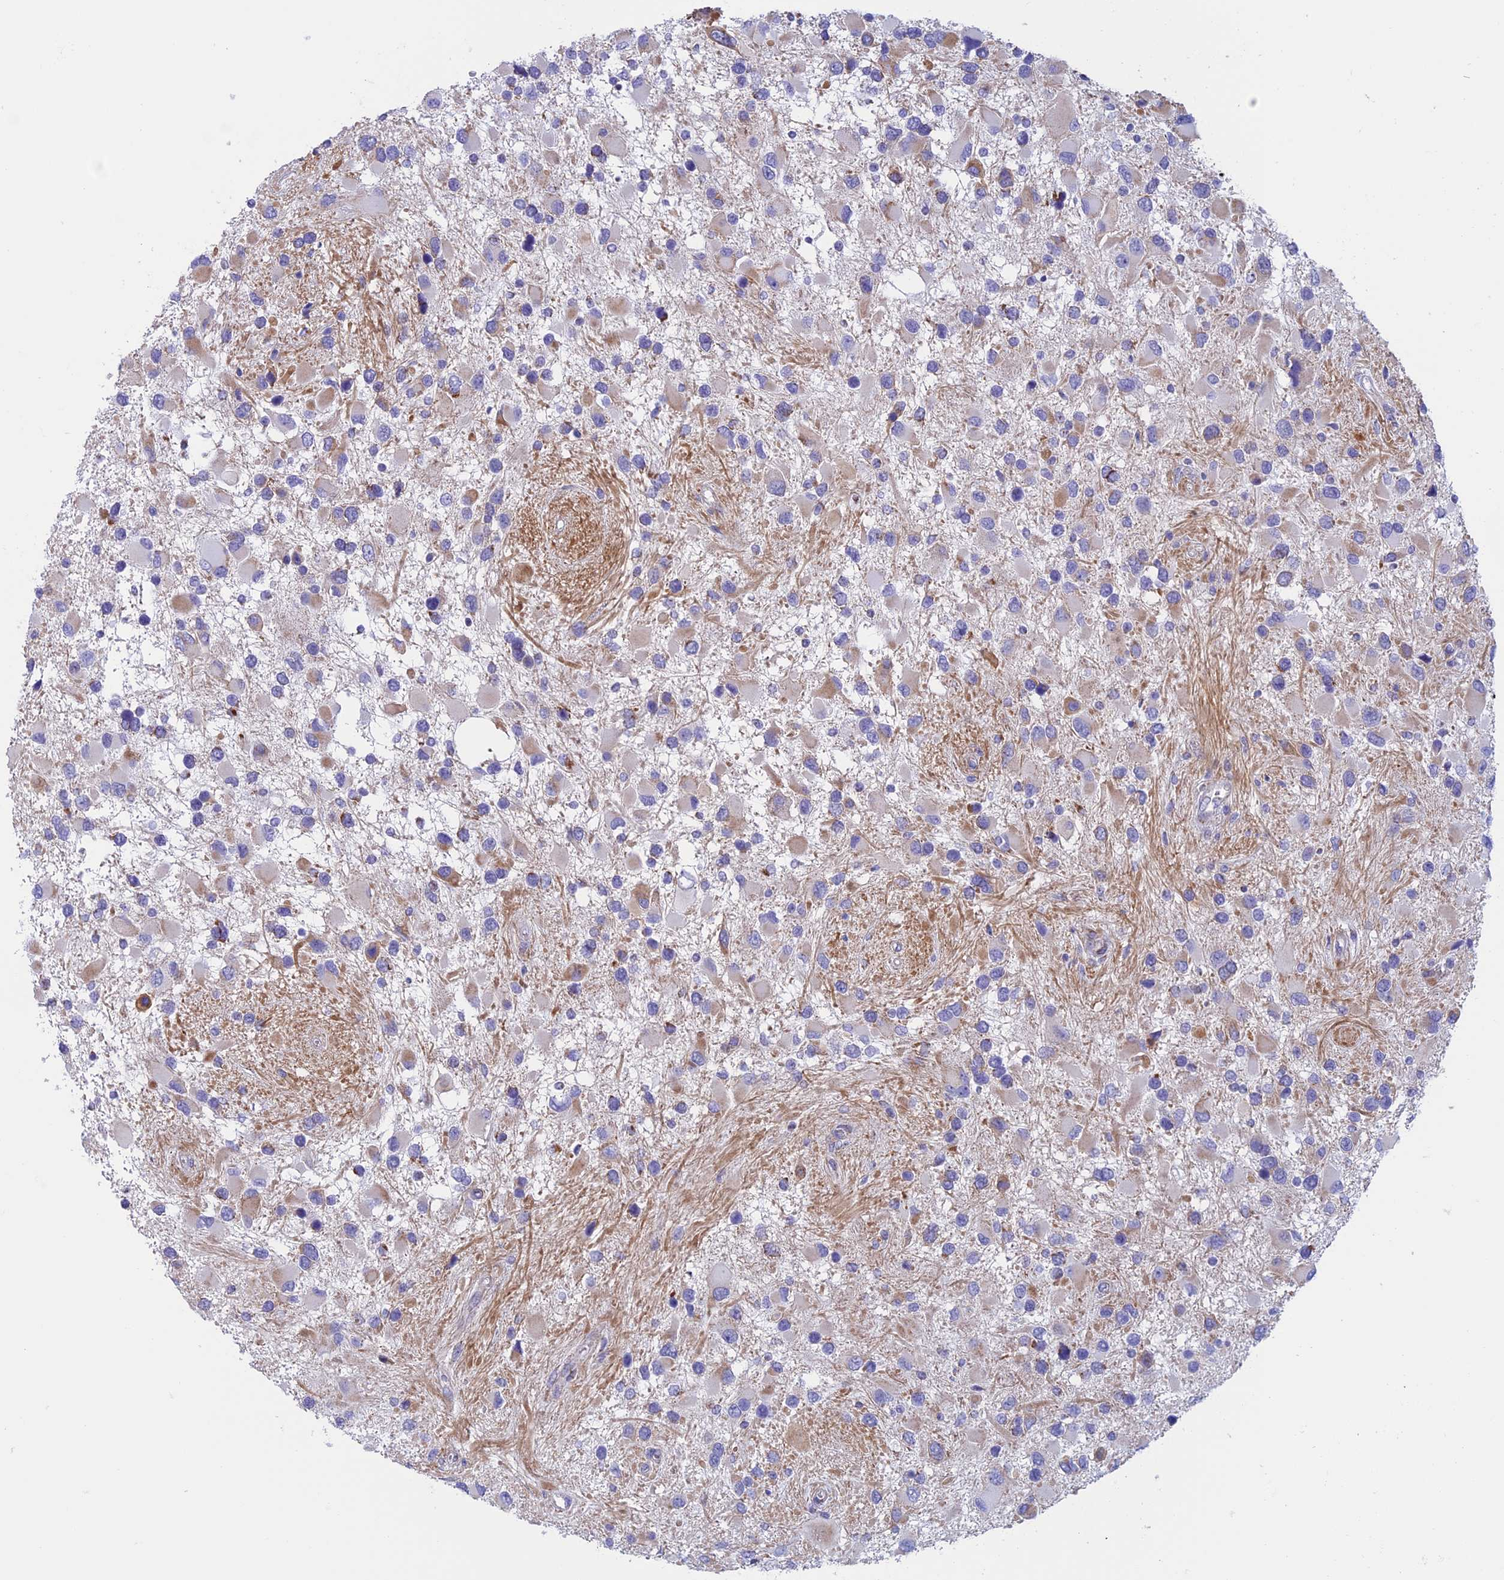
{"staining": {"intensity": "negative", "quantity": "none", "location": "none"}, "tissue": "glioma", "cell_type": "Tumor cells", "image_type": "cancer", "snomed": [{"axis": "morphology", "description": "Glioma, malignant, High grade"}, {"axis": "topography", "description": "Brain"}], "caption": "There is no significant expression in tumor cells of glioma.", "gene": "NDUFB9", "patient": {"sex": "male", "age": 53}}